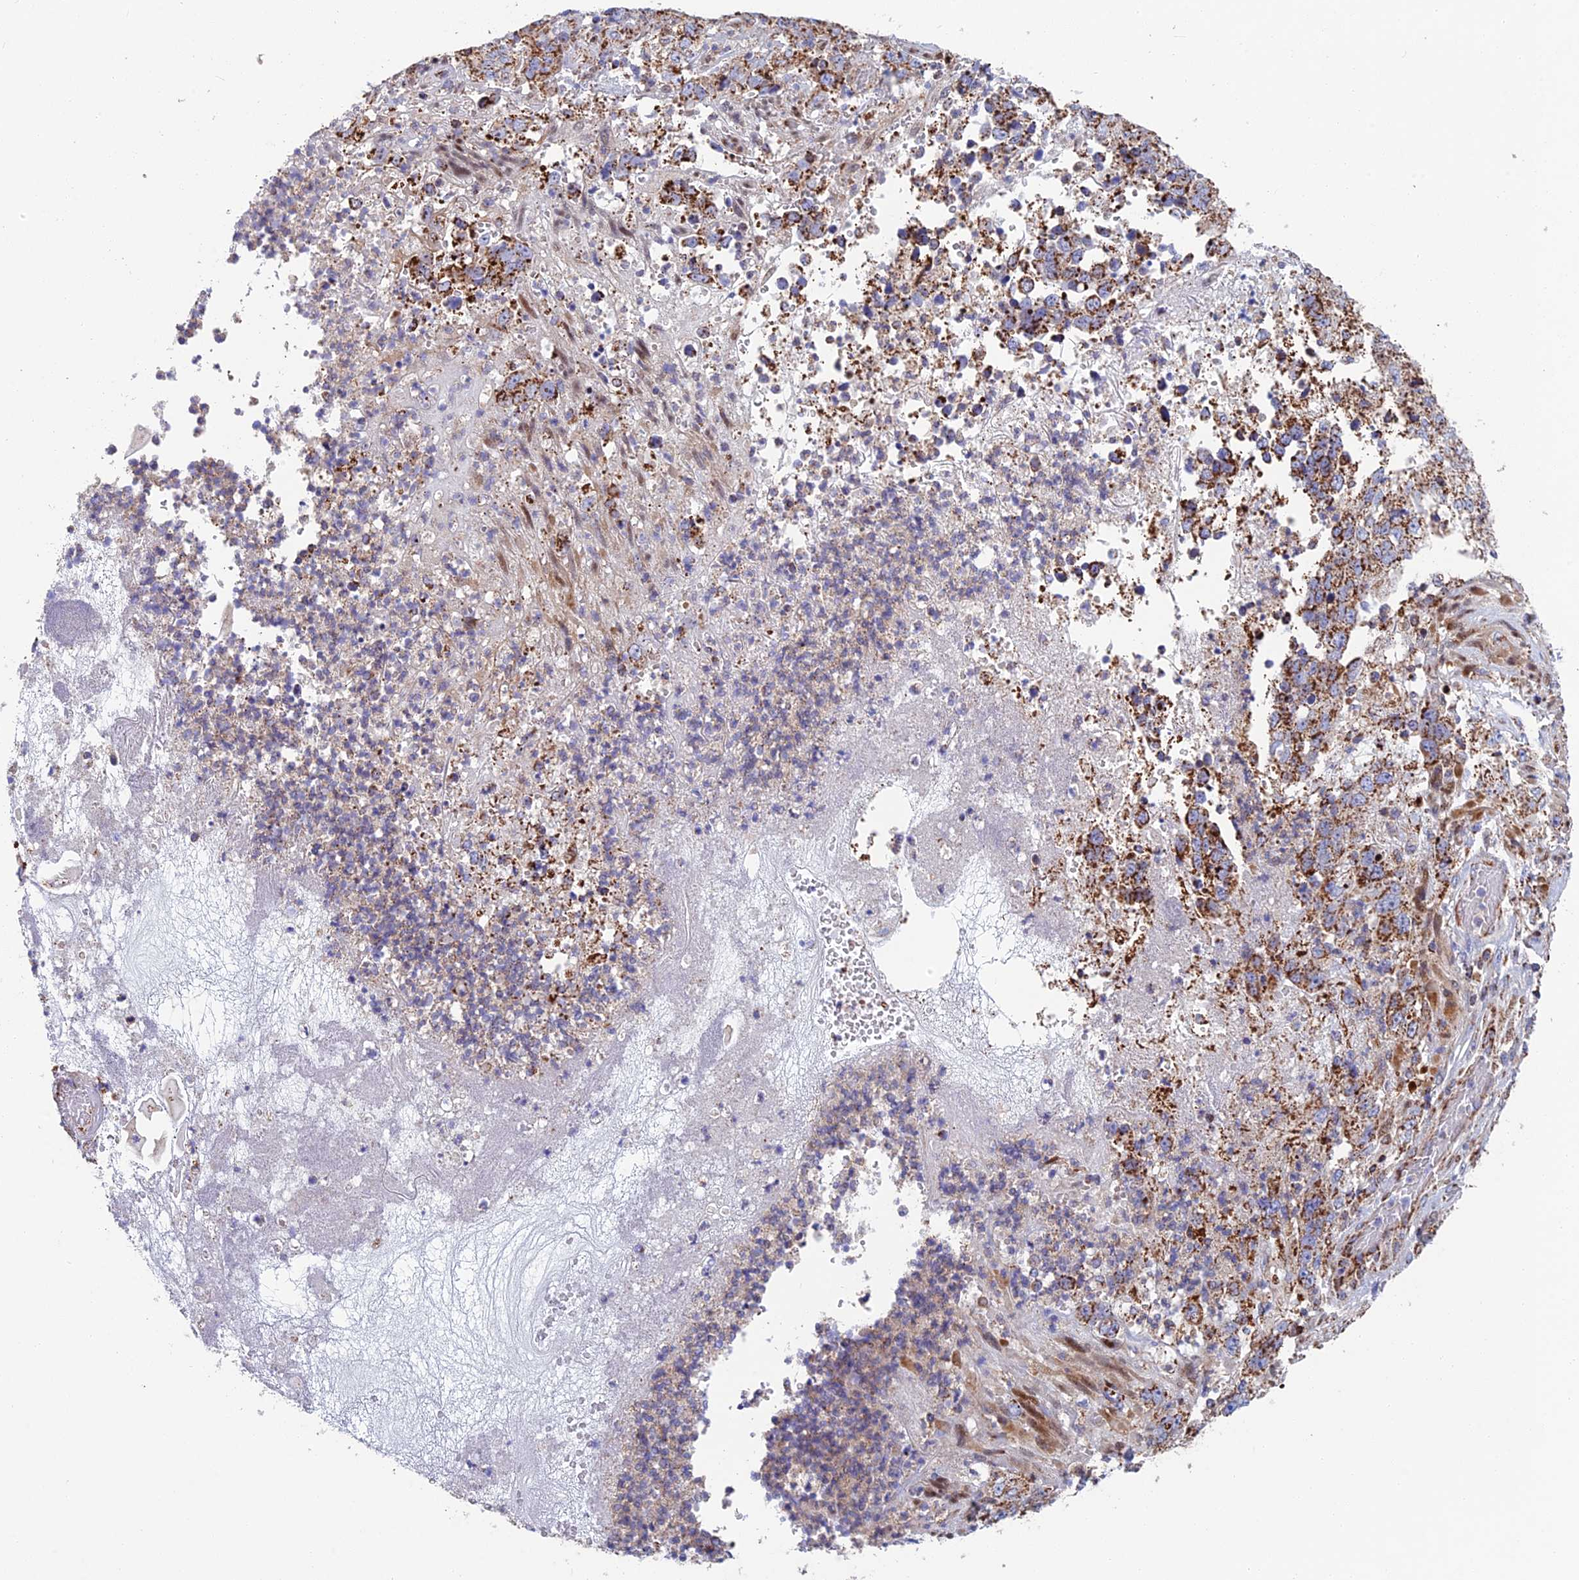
{"staining": {"intensity": "moderate", "quantity": ">75%", "location": "cytoplasmic/membranous"}, "tissue": "stomach cancer", "cell_type": "Tumor cells", "image_type": "cancer", "snomed": [{"axis": "morphology", "description": "Adenocarcinoma, NOS"}, {"axis": "topography", "description": "Stomach"}], "caption": "An immunohistochemistry (IHC) micrograph of neoplastic tissue is shown. Protein staining in brown labels moderate cytoplasmic/membranous positivity in adenocarcinoma (stomach) within tumor cells.", "gene": "CS", "patient": {"sex": "male", "age": 48}}